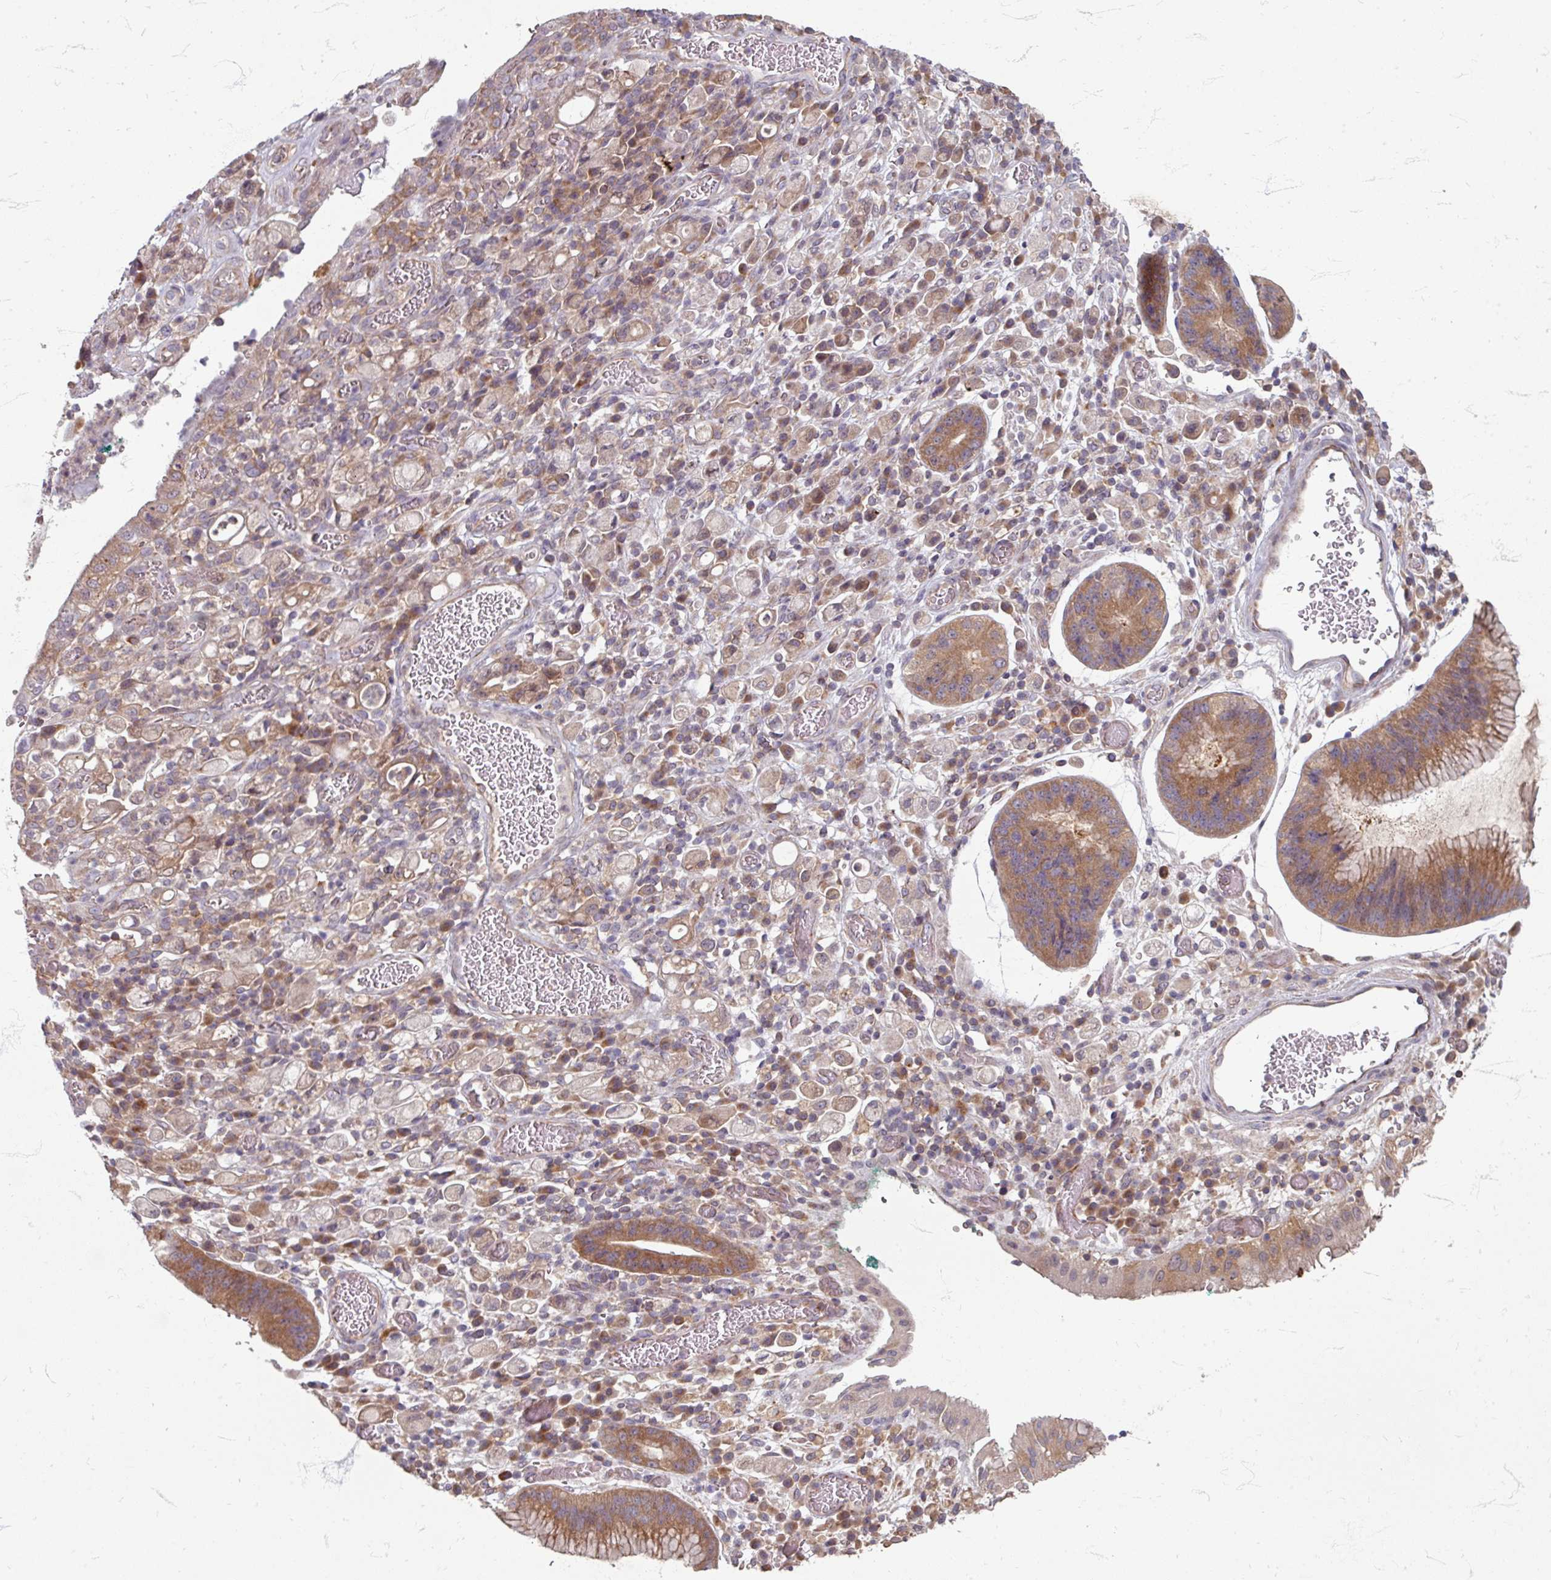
{"staining": {"intensity": "moderate", "quantity": ">75%", "location": "cytoplasmic/membranous"}, "tissue": "stomach cancer", "cell_type": "Tumor cells", "image_type": "cancer", "snomed": [{"axis": "morphology", "description": "Adenocarcinoma, NOS"}, {"axis": "topography", "description": "Stomach"}], "caption": "Tumor cells display medium levels of moderate cytoplasmic/membranous staining in about >75% of cells in human stomach cancer. The staining was performed using DAB (3,3'-diaminobenzidine), with brown indicating positive protein expression. Nuclei are stained blue with hematoxylin.", "gene": "STAM", "patient": {"sex": "male", "age": 77}}